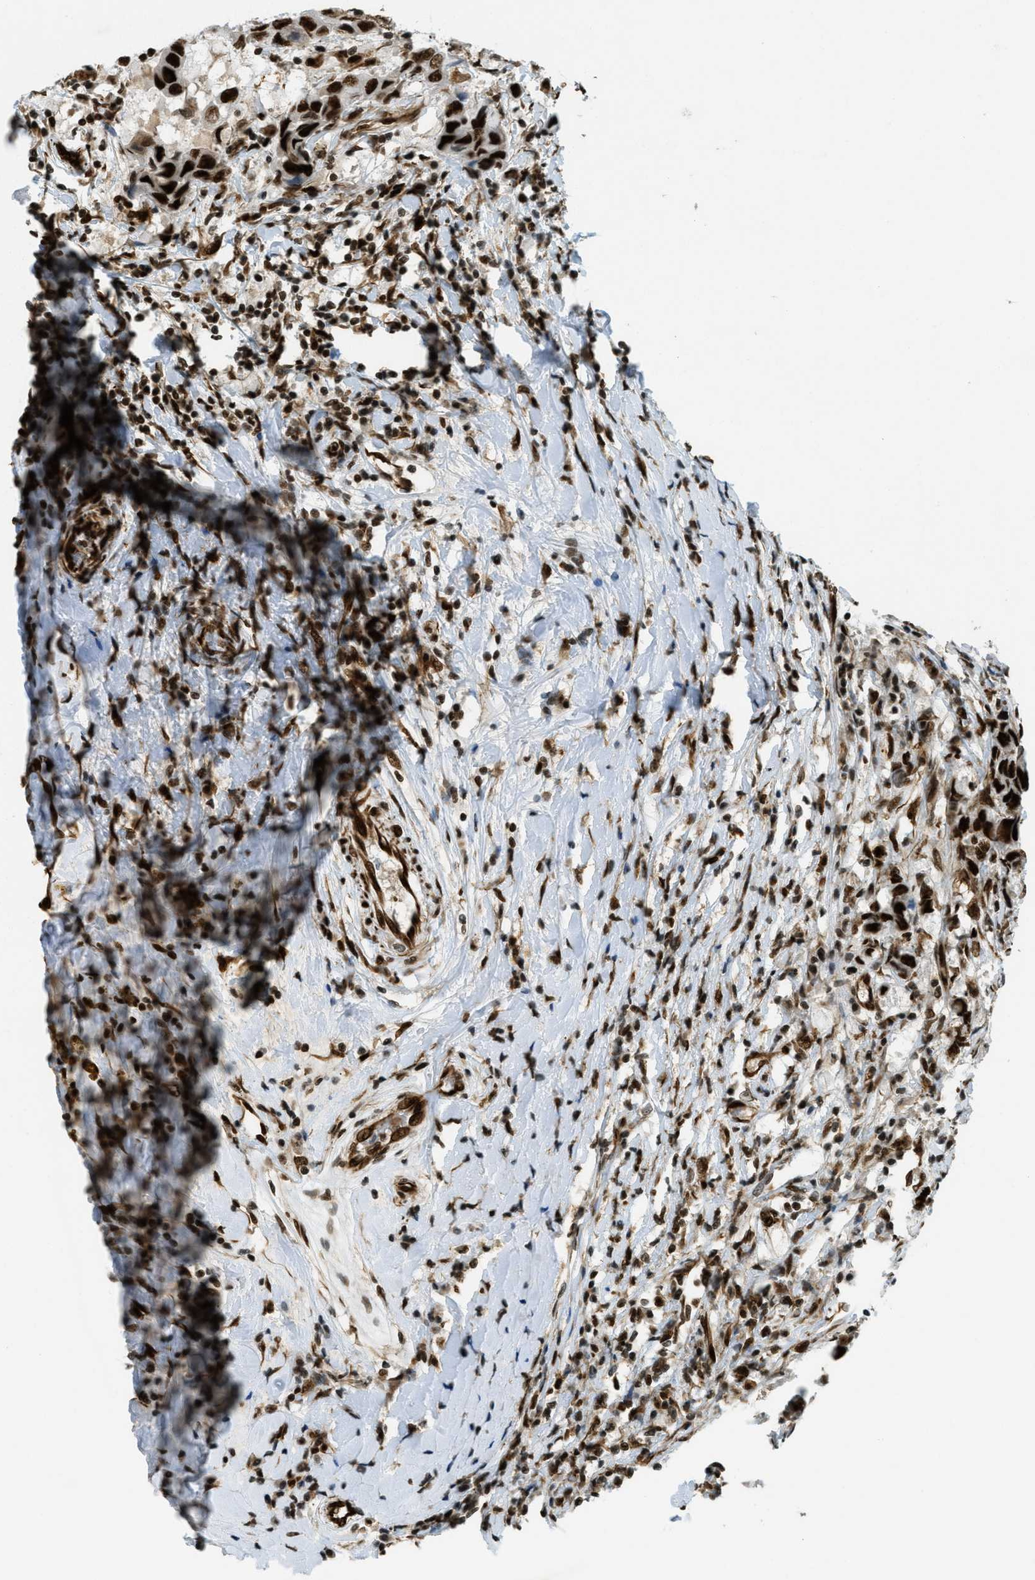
{"staining": {"intensity": "strong", "quantity": ">75%", "location": "nuclear"}, "tissue": "breast cancer", "cell_type": "Tumor cells", "image_type": "cancer", "snomed": [{"axis": "morphology", "description": "Duct carcinoma"}, {"axis": "topography", "description": "Breast"}], "caption": "A high amount of strong nuclear staining is appreciated in approximately >75% of tumor cells in infiltrating ductal carcinoma (breast) tissue.", "gene": "ZFR", "patient": {"sex": "female", "age": 27}}